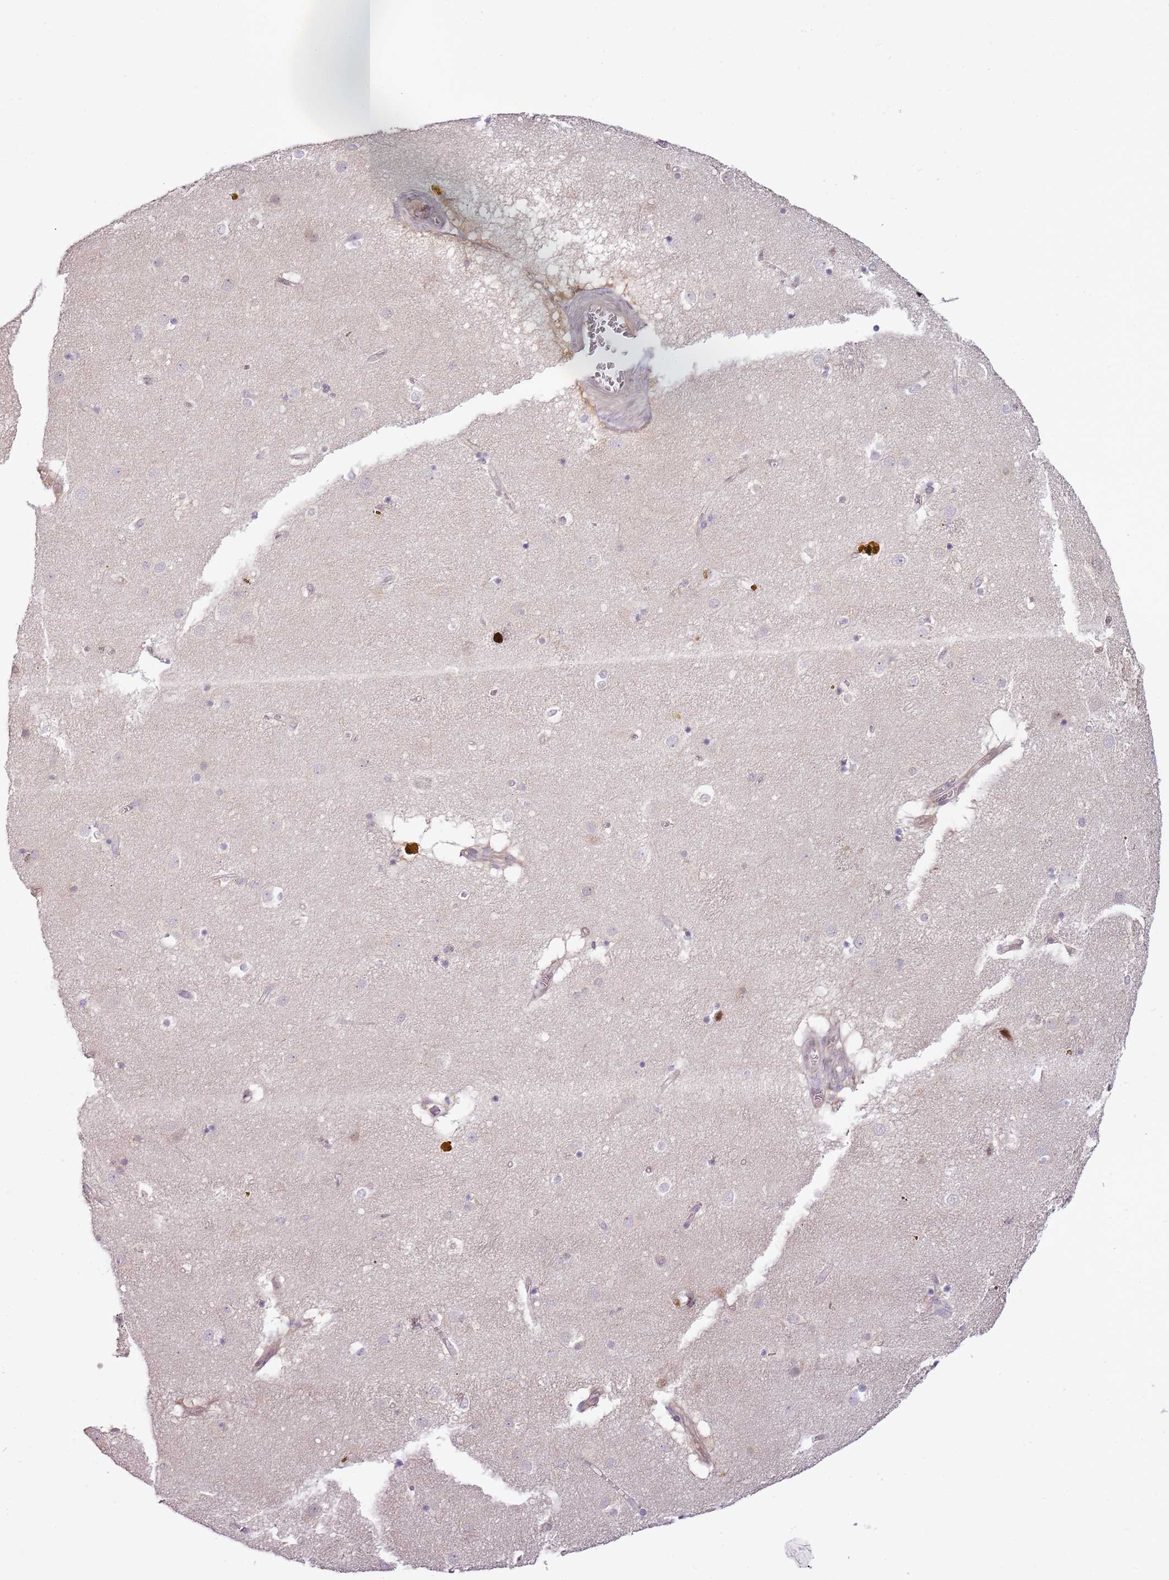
{"staining": {"intensity": "moderate", "quantity": "<25%", "location": "nuclear"}, "tissue": "caudate", "cell_type": "Glial cells", "image_type": "normal", "snomed": [{"axis": "morphology", "description": "Normal tissue, NOS"}, {"axis": "topography", "description": "Lateral ventricle wall"}], "caption": "Caudate was stained to show a protein in brown. There is low levels of moderate nuclear expression in approximately <25% of glial cells.", "gene": "GSTO2", "patient": {"sex": "male", "age": 70}}